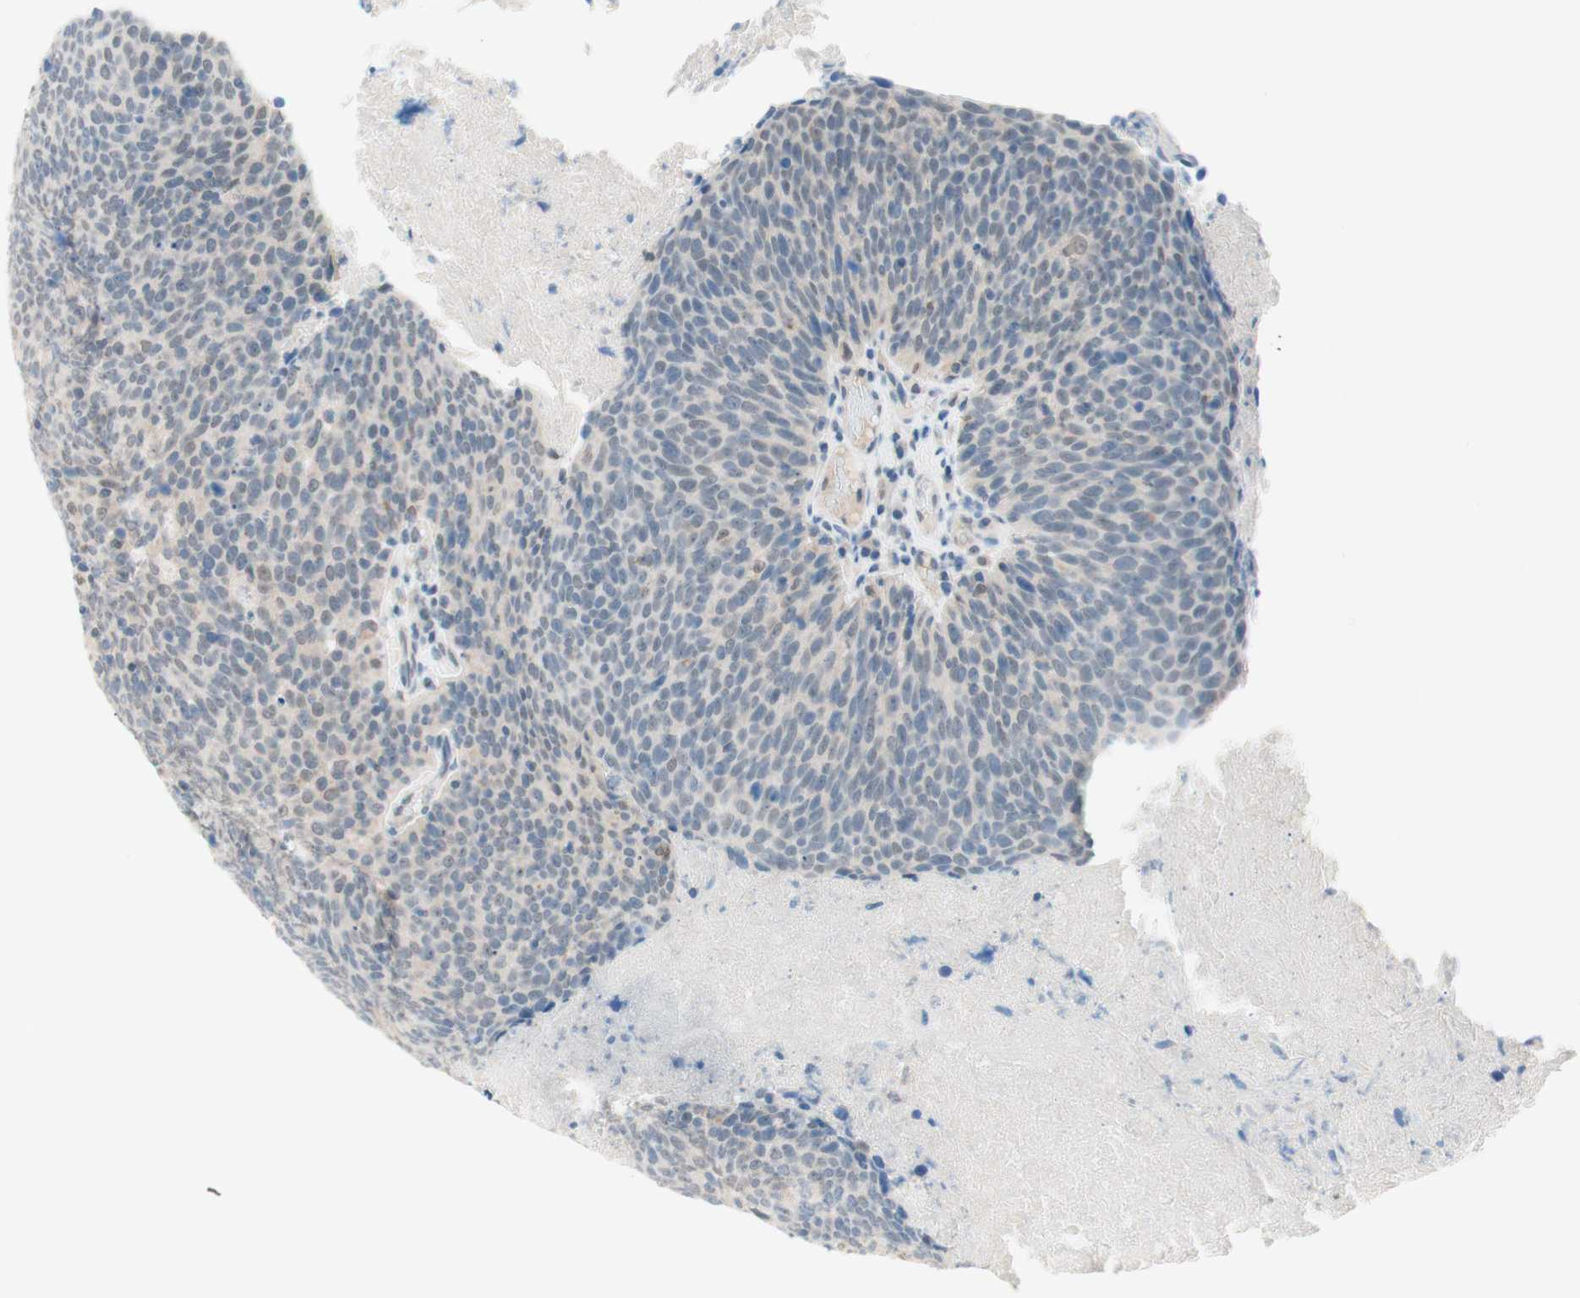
{"staining": {"intensity": "weak", "quantity": "<25%", "location": "cytoplasmic/membranous,nuclear"}, "tissue": "head and neck cancer", "cell_type": "Tumor cells", "image_type": "cancer", "snomed": [{"axis": "morphology", "description": "Squamous cell carcinoma, NOS"}, {"axis": "morphology", "description": "Squamous cell carcinoma, metastatic, NOS"}, {"axis": "topography", "description": "Lymph node"}, {"axis": "topography", "description": "Head-Neck"}], "caption": "The photomicrograph exhibits no staining of tumor cells in head and neck cancer.", "gene": "JPH1", "patient": {"sex": "male", "age": 62}}